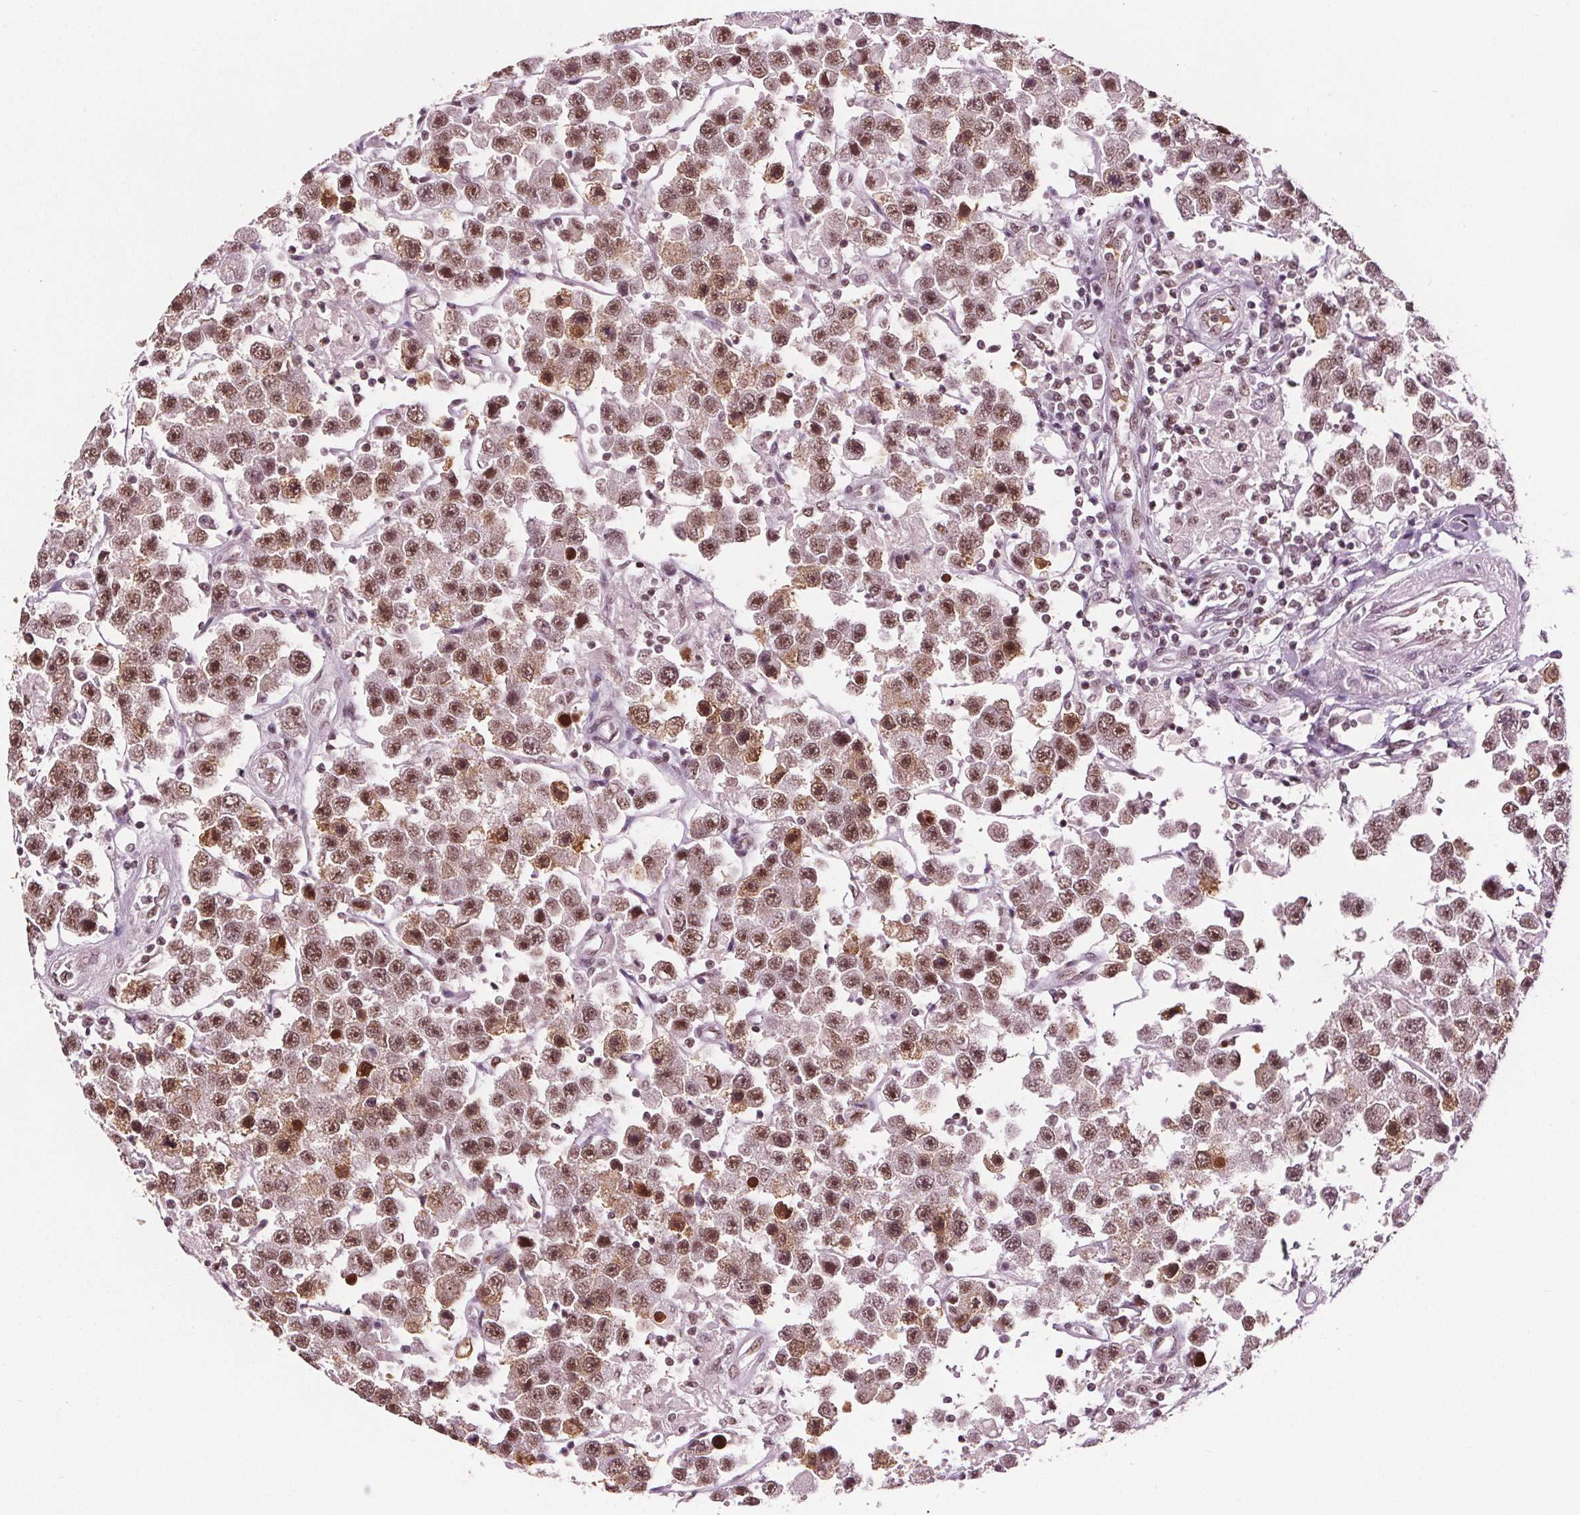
{"staining": {"intensity": "moderate", "quantity": ">75%", "location": "nuclear"}, "tissue": "testis cancer", "cell_type": "Tumor cells", "image_type": "cancer", "snomed": [{"axis": "morphology", "description": "Seminoma, NOS"}, {"axis": "topography", "description": "Testis"}], "caption": "A histopathology image showing moderate nuclear staining in approximately >75% of tumor cells in seminoma (testis), as visualized by brown immunohistochemical staining.", "gene": "IWS1", "patient": {"sex": "male", "age": 45}}